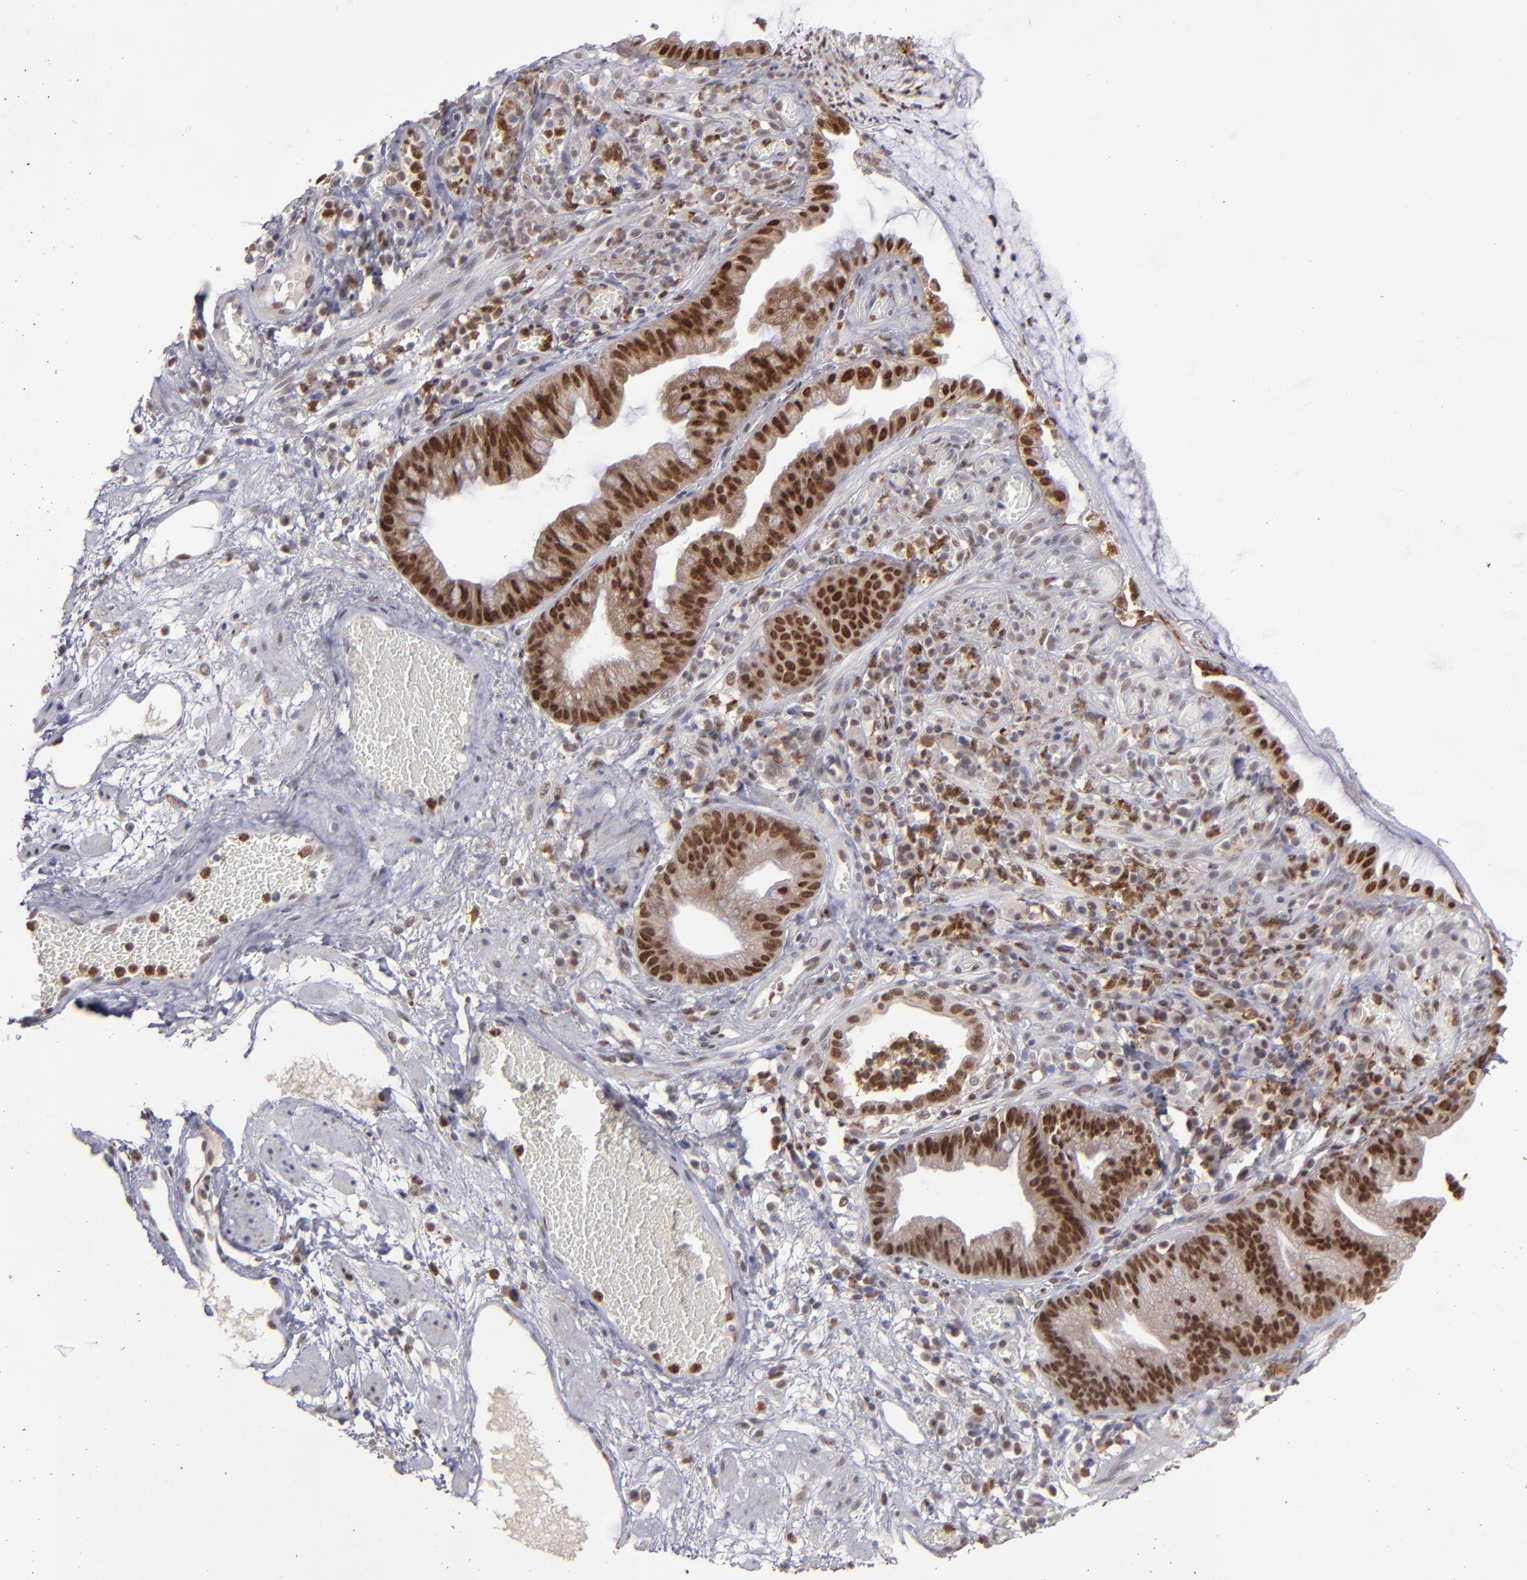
{"staining": {"intensity": "strong", "quantity": ">75%", "location": "nuclear"}, "tissue": "skin", "cell_type": "Epidermal cells", "image_type": "normal", "snomed": [{"axis": "morphology", "description": "Normal tissue, NOS"}, {"axis": "morphology", "description": "Hemorrhoids"}, {"axis": "morphology", "description": "Inflammation, NOS"}, {"axis": "topography", "description": "Anal"}], "caption": "Protein expression analysis of unremarkable skin shows strong nuclear staining in approximately >75% of epidermal cells.", "gene": "RREB1", "patient": {"sex": "male", "age": 60}}